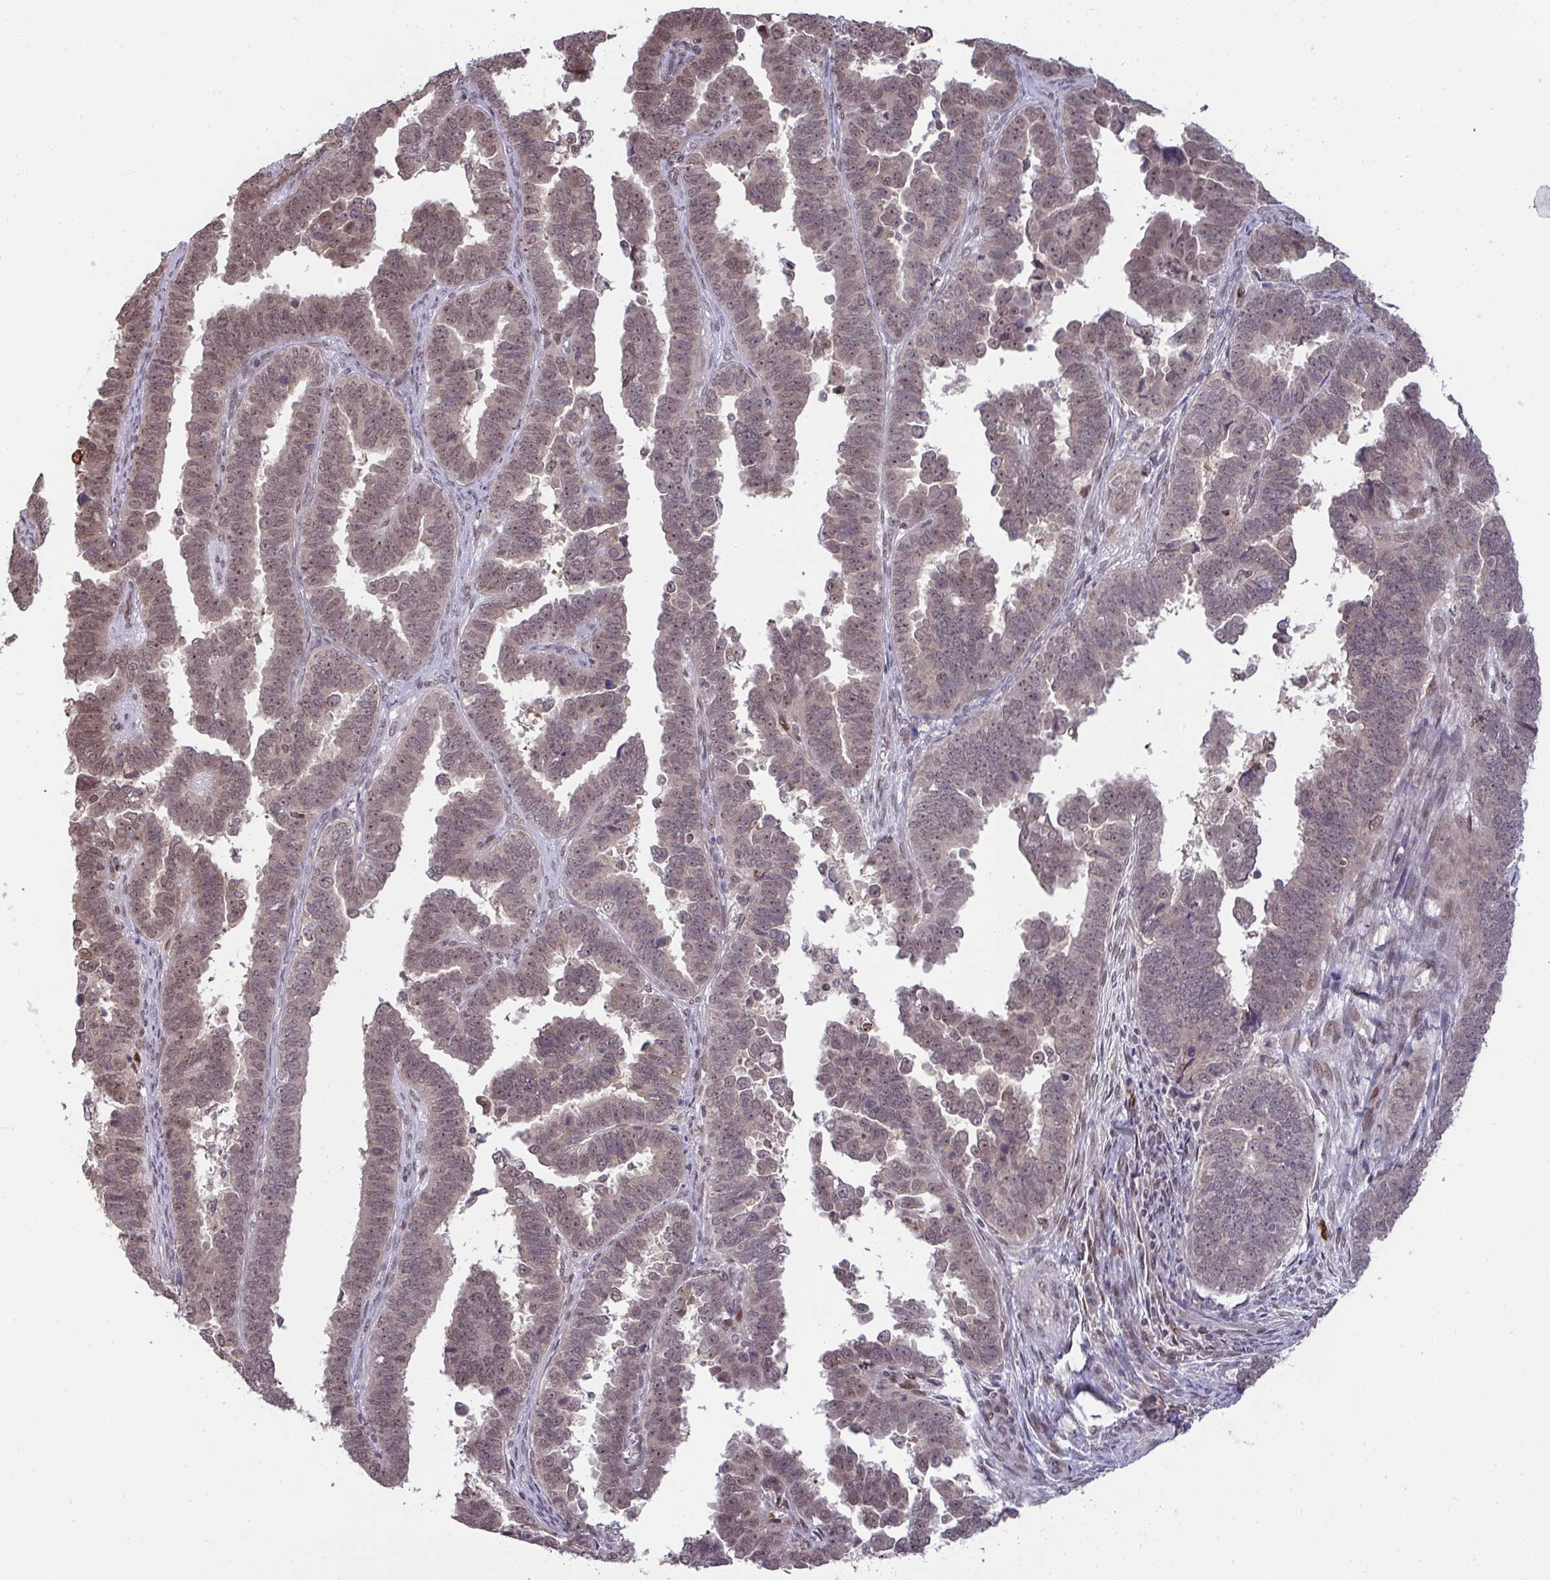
{"staining": {"intensity": "weak", "quantity": ">75%", "location": "nuclear"}, "tissue": "endometrial cancer", "cell_type": "Tumor cells", "image_type": "cancer", "snomed": [{"axis": "morphology", "description": "Adenocarcinoma, NOS"}, {"axis": "topography", "description": "Endometrium"}], "caption": "Protein expression analysis of human endometrial adenocarcinoma reveals weak nuclear positivity in about >75% of tumor cells.", "gene": "UXT", "patient": {"sex": "female", "age": 75}}